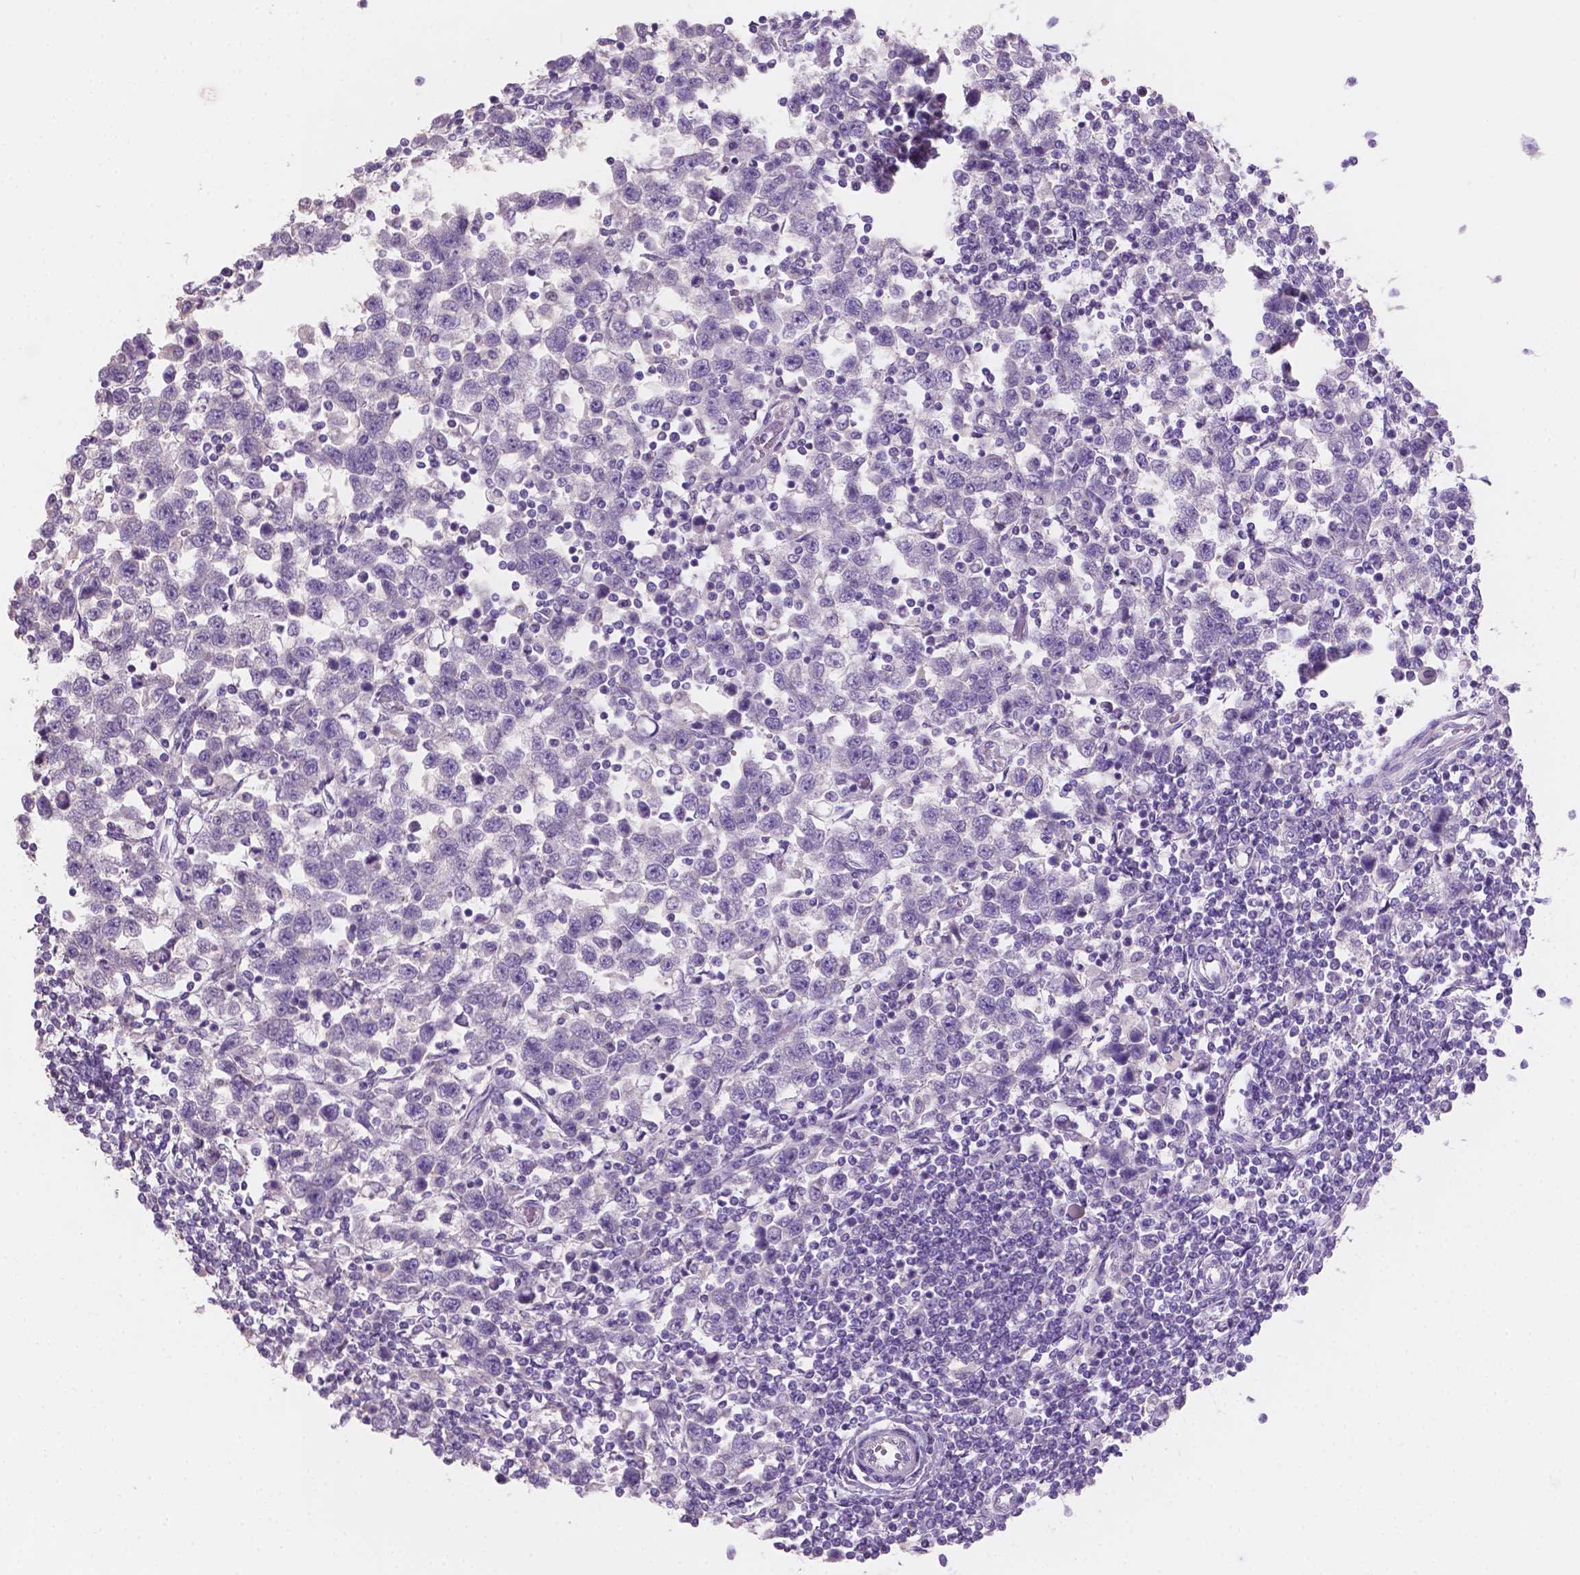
{"staining": {"intensity": "negative", "quantity": "none", "location": "none"}, "tissue": "testis cancer", "cell_type": "Tumor cells", "image_type": "cancer", "snomed": [{"axis": "morphology", "description": "Normal tissue, NOS"}, {"axis": "morphology", "description": "Seminoma, NOS"}, {"axis": "topography", "description": "Testis"}, {"axis": "topography", "description": "Epididymis"}], "caption": "Seminoma (testis) stained for a protein using IHC shows no staining tumor cells.", "gene": "SBSN", "patient": {"sex": "male", "age": 34}}